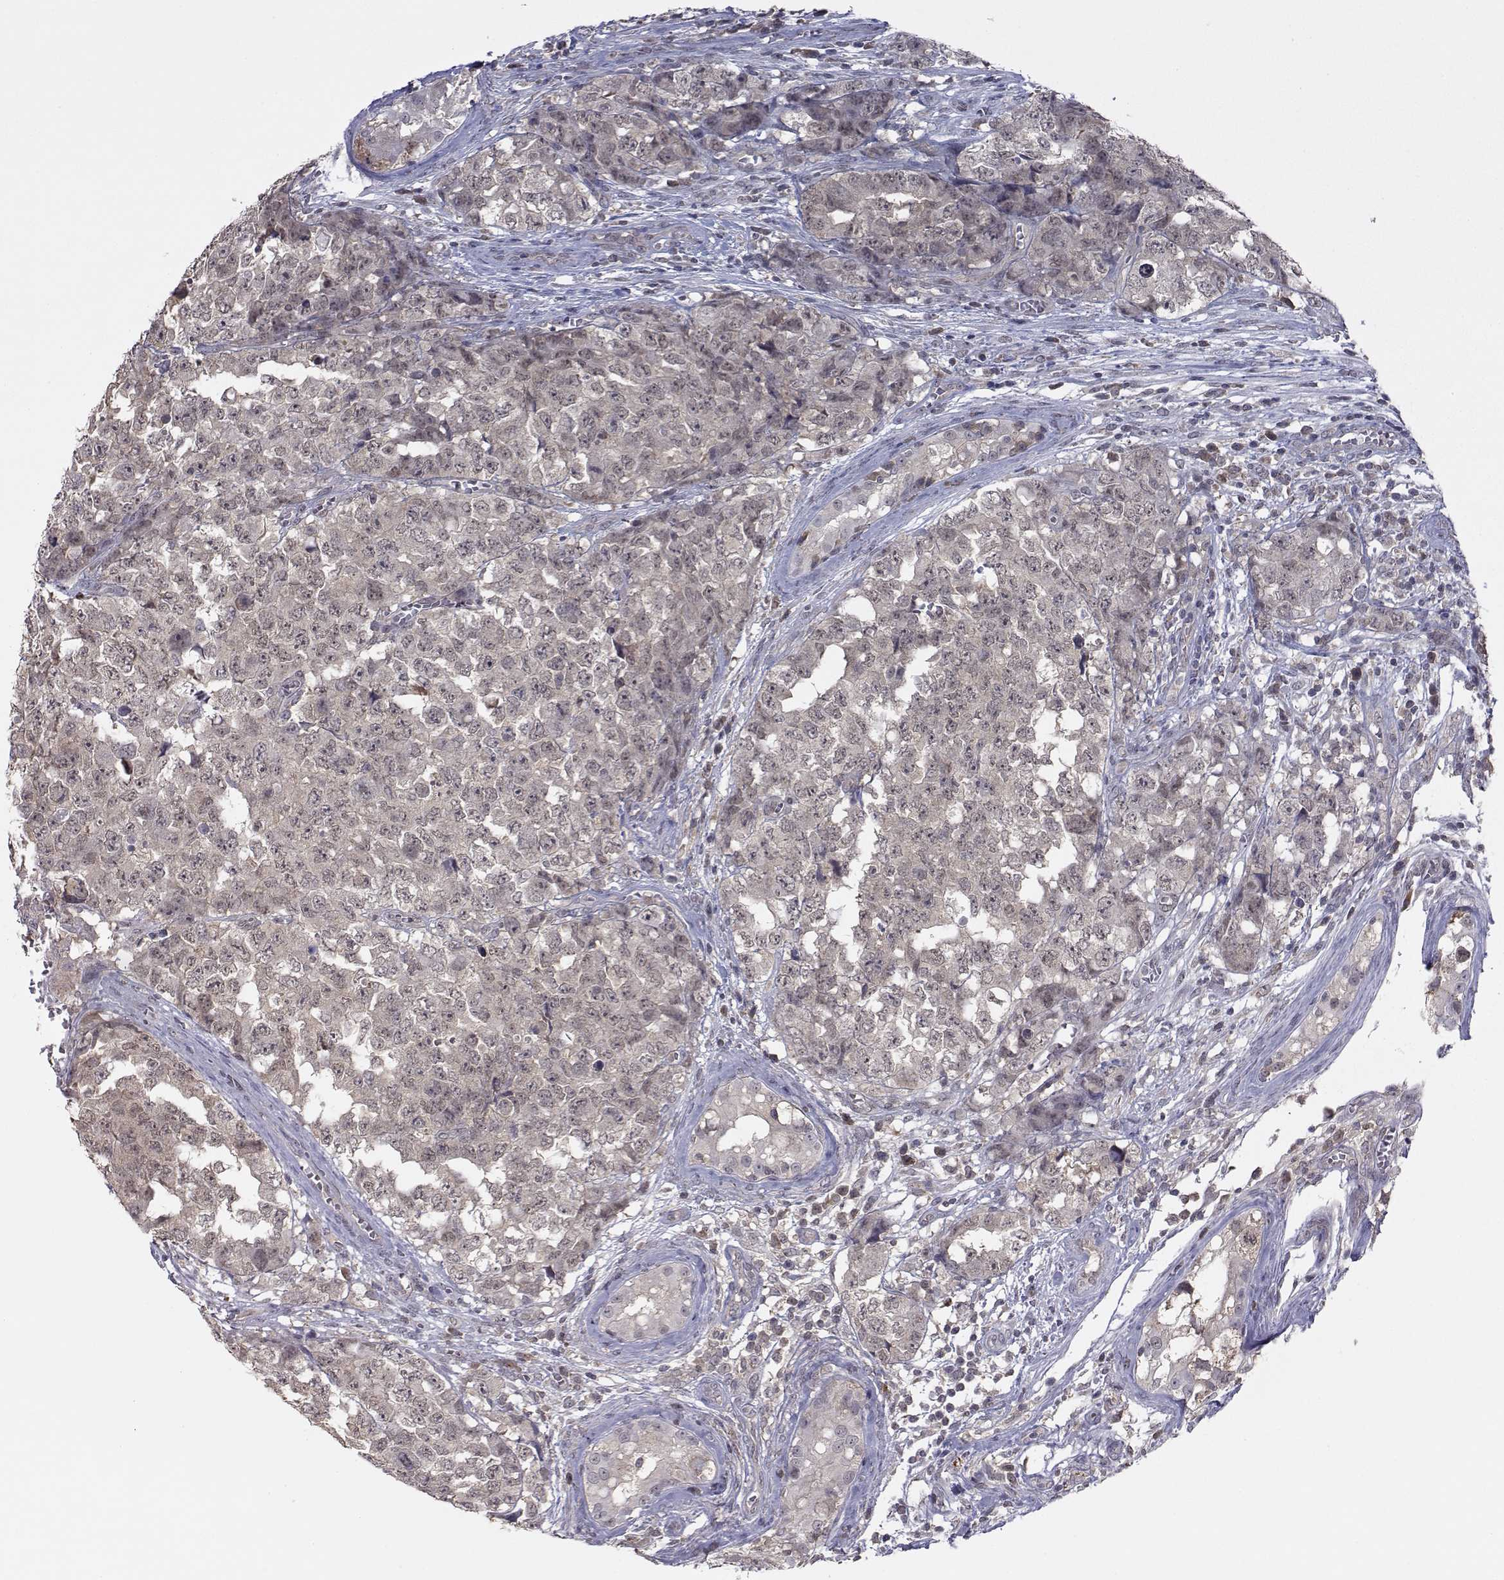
{"staining": {"intensity": "negative", "quantity": "none", "location": "none"}, "tissue": "testis cancer", "cell_type": "Tumor cells", "image_type": "cancer", "snomed": [{"axis": "morphology", "description": "Carcinoma, Embryonal, NOS"}, {"axis": "topography", "description": "Testis"}], "caption": "Immunohistochemistry micrograph of human embryonal carcinoma (testis) stained for a protein (brown), which reveals no positivity in tumor cells.", "gene": "KIF13B", "patient": {"sex": "male", "age": 23}}